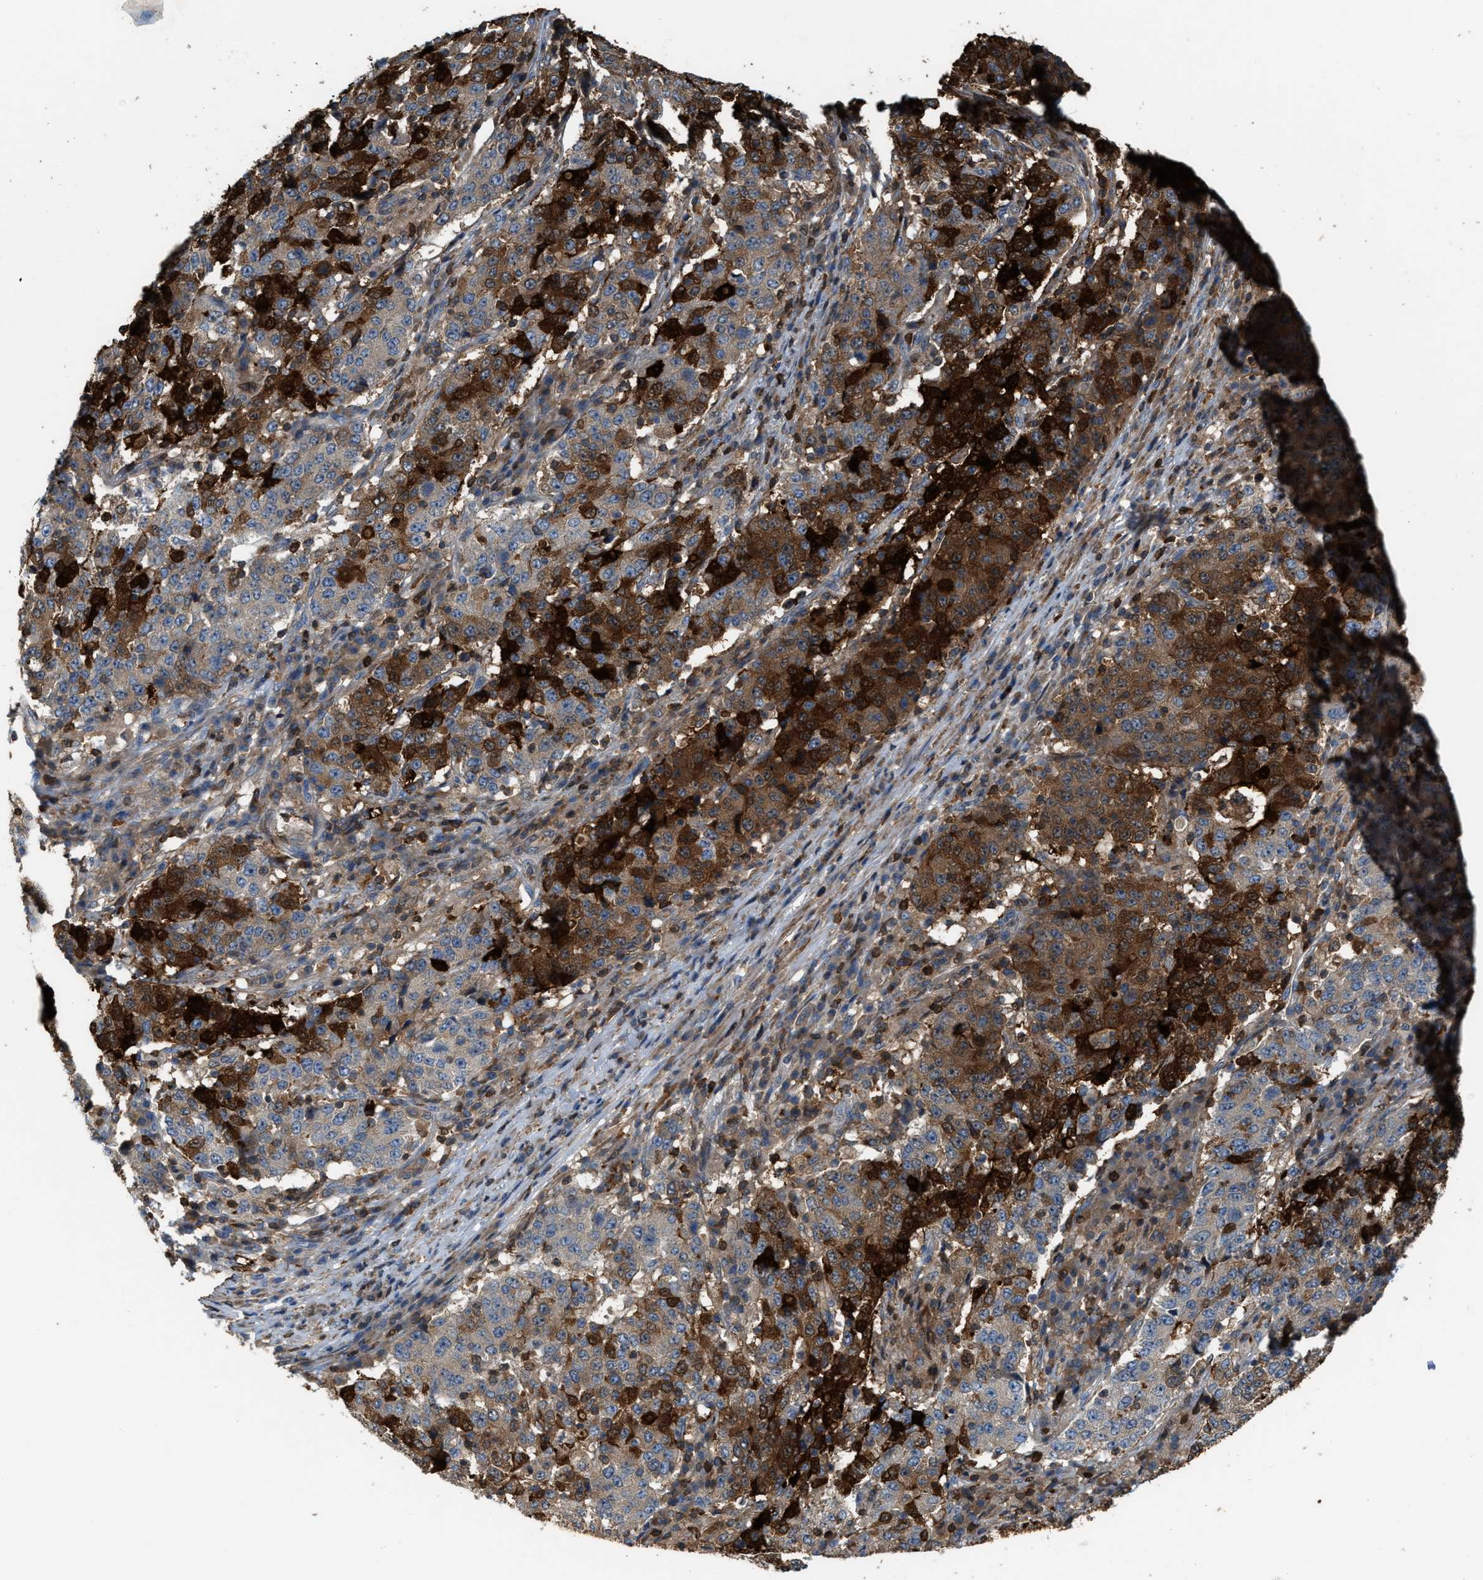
{"staining": {"intensity": "strong", "quantity": ">75%", "location": "cytoplasmic/membranous"}, "tissue": "stomach cancer", "cell_type": "Tumor cells", "image_type": "cancer", "snomed": [{"axis": "morphology", "description": "Adenocarcinoma, NOS"}, {"axis": "topography", "description": "Stomach"}], "caption": "This photomicrograph demonstrates IHC staining of human stomach cancer (adenocarcinoma), with high strong cytoplasmic/membranous staining in about >75% of tumor cells.", "gene": "SERPINB5", "patient": {"sex": "male", "age": 59}}